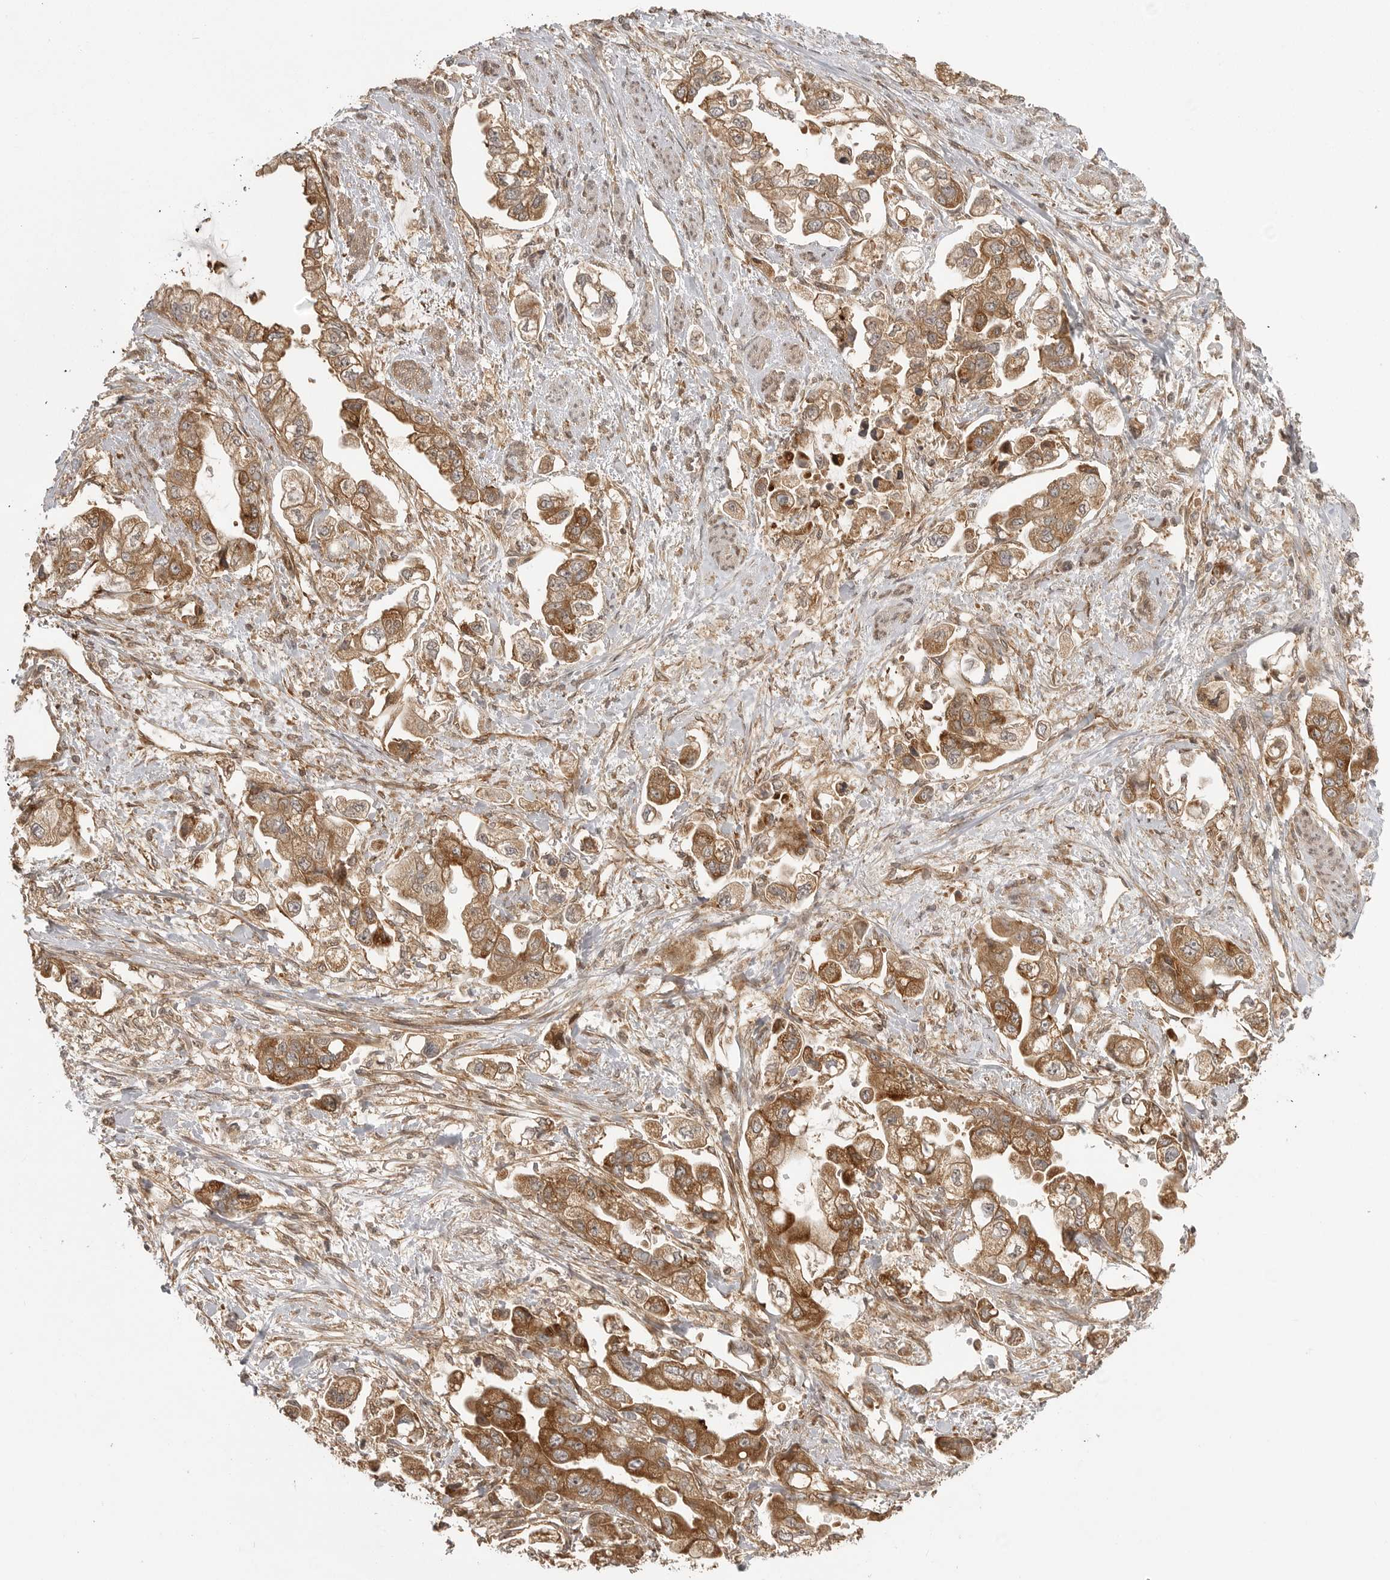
{"staining": {"intensity": "moderate", "quantity": ">75%", "location": "cytoplasmic/membranous"}, "tissue": "stomach cancer", "cell_type": "Tumor cells", "image_type": "cancer", "snomed": [{"axis": "morphology", "description": "Adenocarcinoma, NOS"}, {"axis": "topography", "description": "Stomach"}], "caption": "Immunohistochemical staining of human adenocarcinoma (stomach) shows medium levels of moderate cytoplasmic/membranous expression in about >75% of tumor cells.", "gene": "FAT3", "patient": {"sex": "male", "age": 62}}